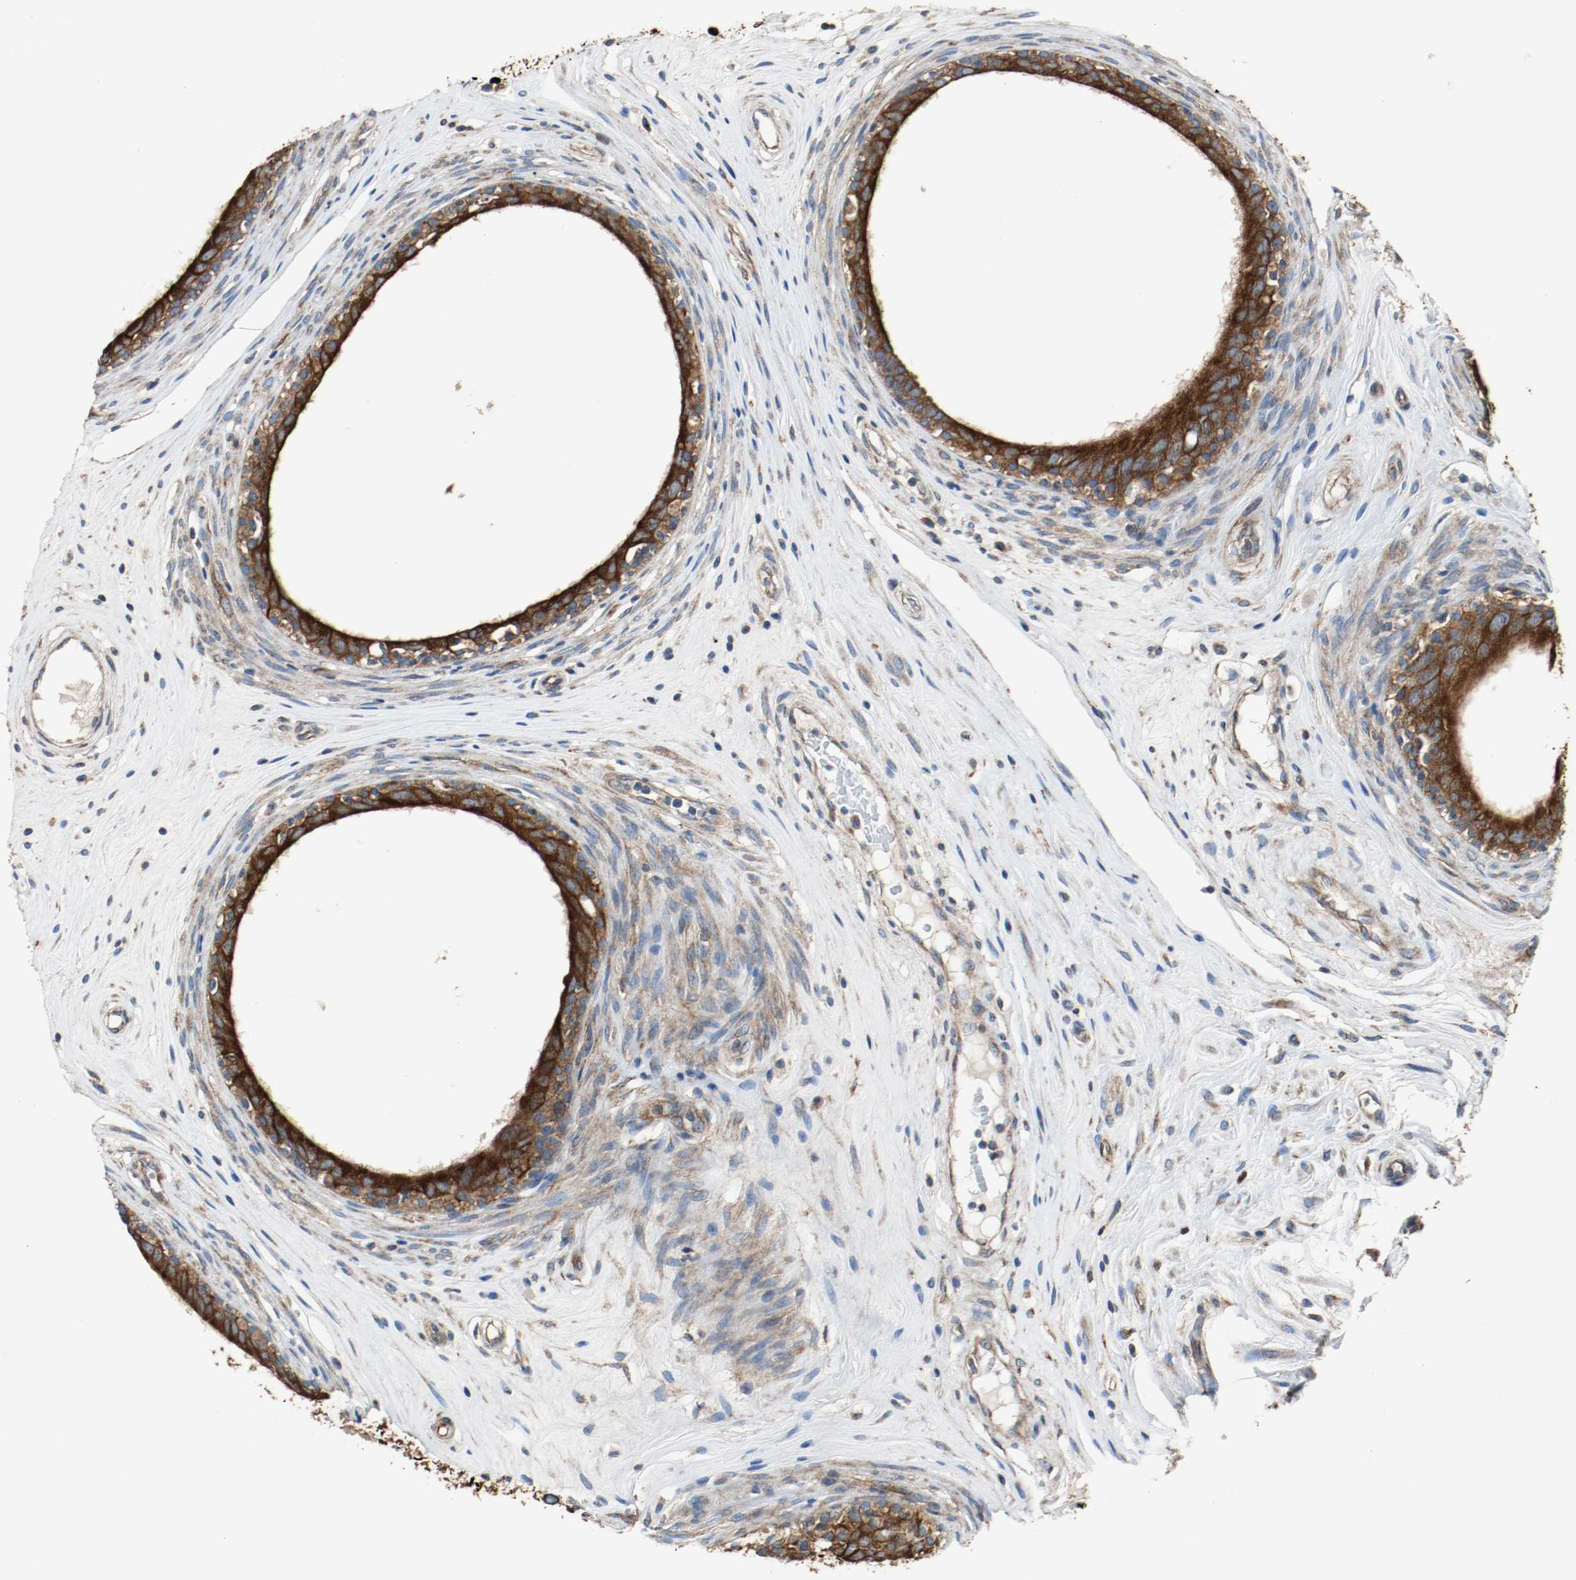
{"staining": {"intensity": "strong", "quantity": ">75%", "location": "cytoplasmic/membranous"}, "tissue": "epididymis", "cell_type": "Glandular cells", "image_type": "normal", "snomed": [{"axis": "morphology", "description": "Normal tissue, NOS"}, {"axis": "morphology", "description": "Inflammation, NOS"}, {"axis": "topography", "description": "Epididymis"}], "caption": "A photomicrograph of human epididymis stained for a protein demonstrates strong cytoplasmic/membranous brown staining in glandular cells.", "gene": "TUBA3D", "patient": {"sex": "male", "age": 84}}